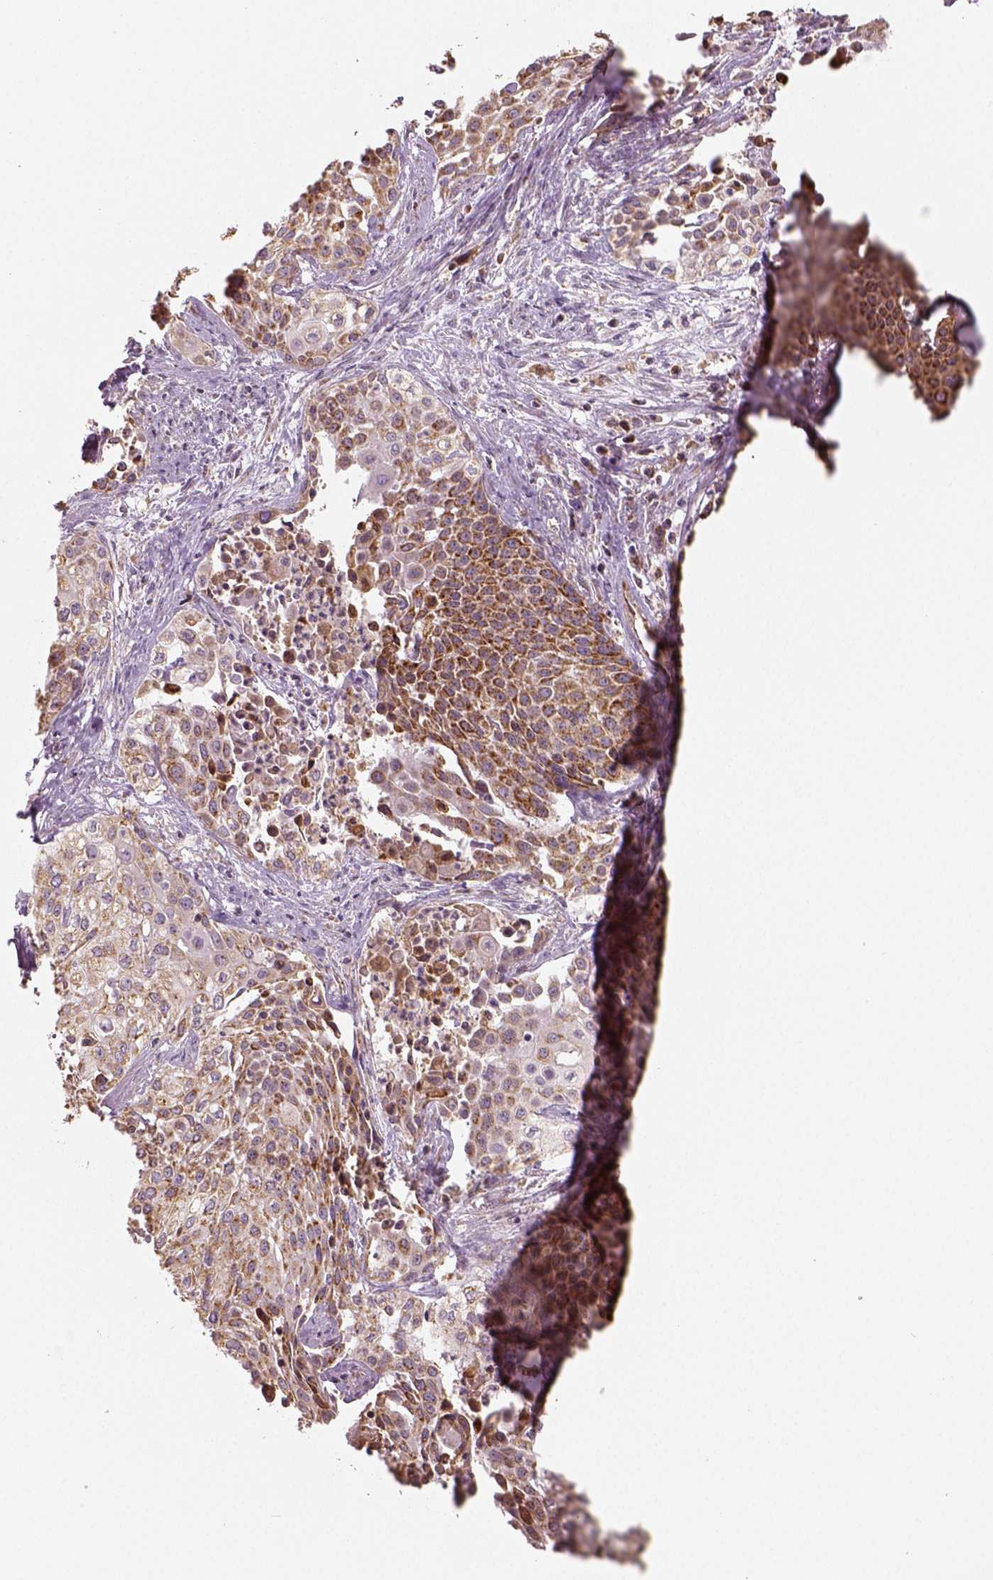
{"staining": {"intensity": "moderate", "quantity": ">75%", "location": "cytoplasmic/membranous"}, "tissue": "cervical cancer", "cell_type": "Tumor cells", "image_type": "cancer", "snomed": [{"axis": "morphology", "description": "Squamous cell carcinoma, NOS"}, {"axis": "topography", "description": "Cervix"}], "caption": "DAB (3,3'-diaminobenzidine) immunohistochemical staining of human cervical cancer displays moderate cytoplasmic/membranous protein positivity in approximately >75% of tumor cells.", "gene": "PGAM5", "patient": {"sex": "female", "age": 39}}